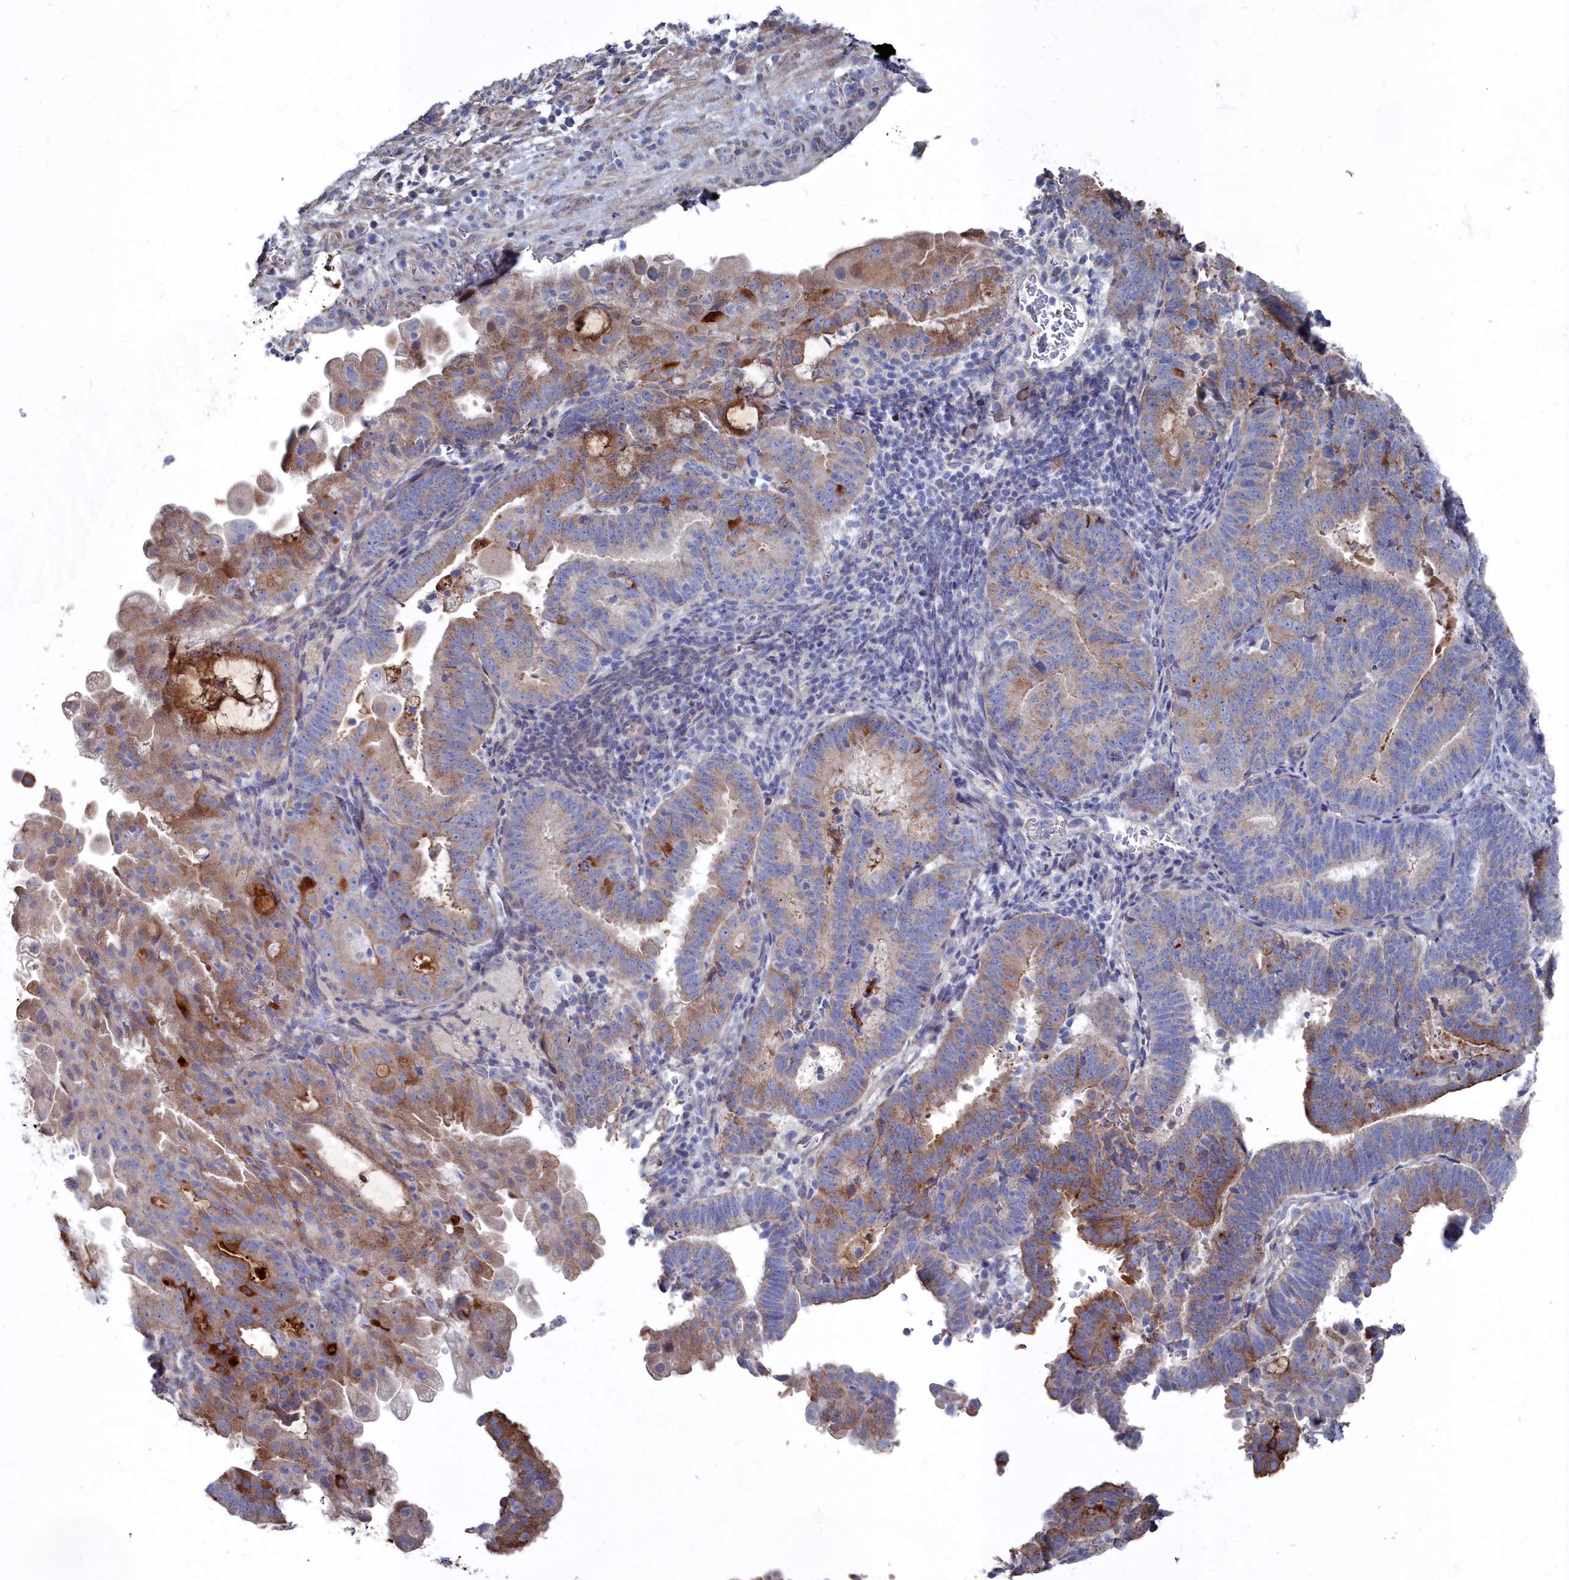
{"staining": {"intensity": "moderate", "quantity": "25%-75%", "location": "cytoplasmic/membranous"}, "tissue": "endometrial cancer", "cell_type": "Tumor cells", "image_type": "cancer", "snomed": [{"axis": "morphology", "description": "Adenocarcinoma, NOS"}, {"axis": "topography", "description": "Endometrium"}], "caption": "The photomicrograph reveals a brown stain indicating the presence of a protein in the cytoplasmic/membranous of tumor cells in adenocarcinoma (endometrial).", "gene": "SHISAL2A", "patient": {"sex": "female", "age": 70}}